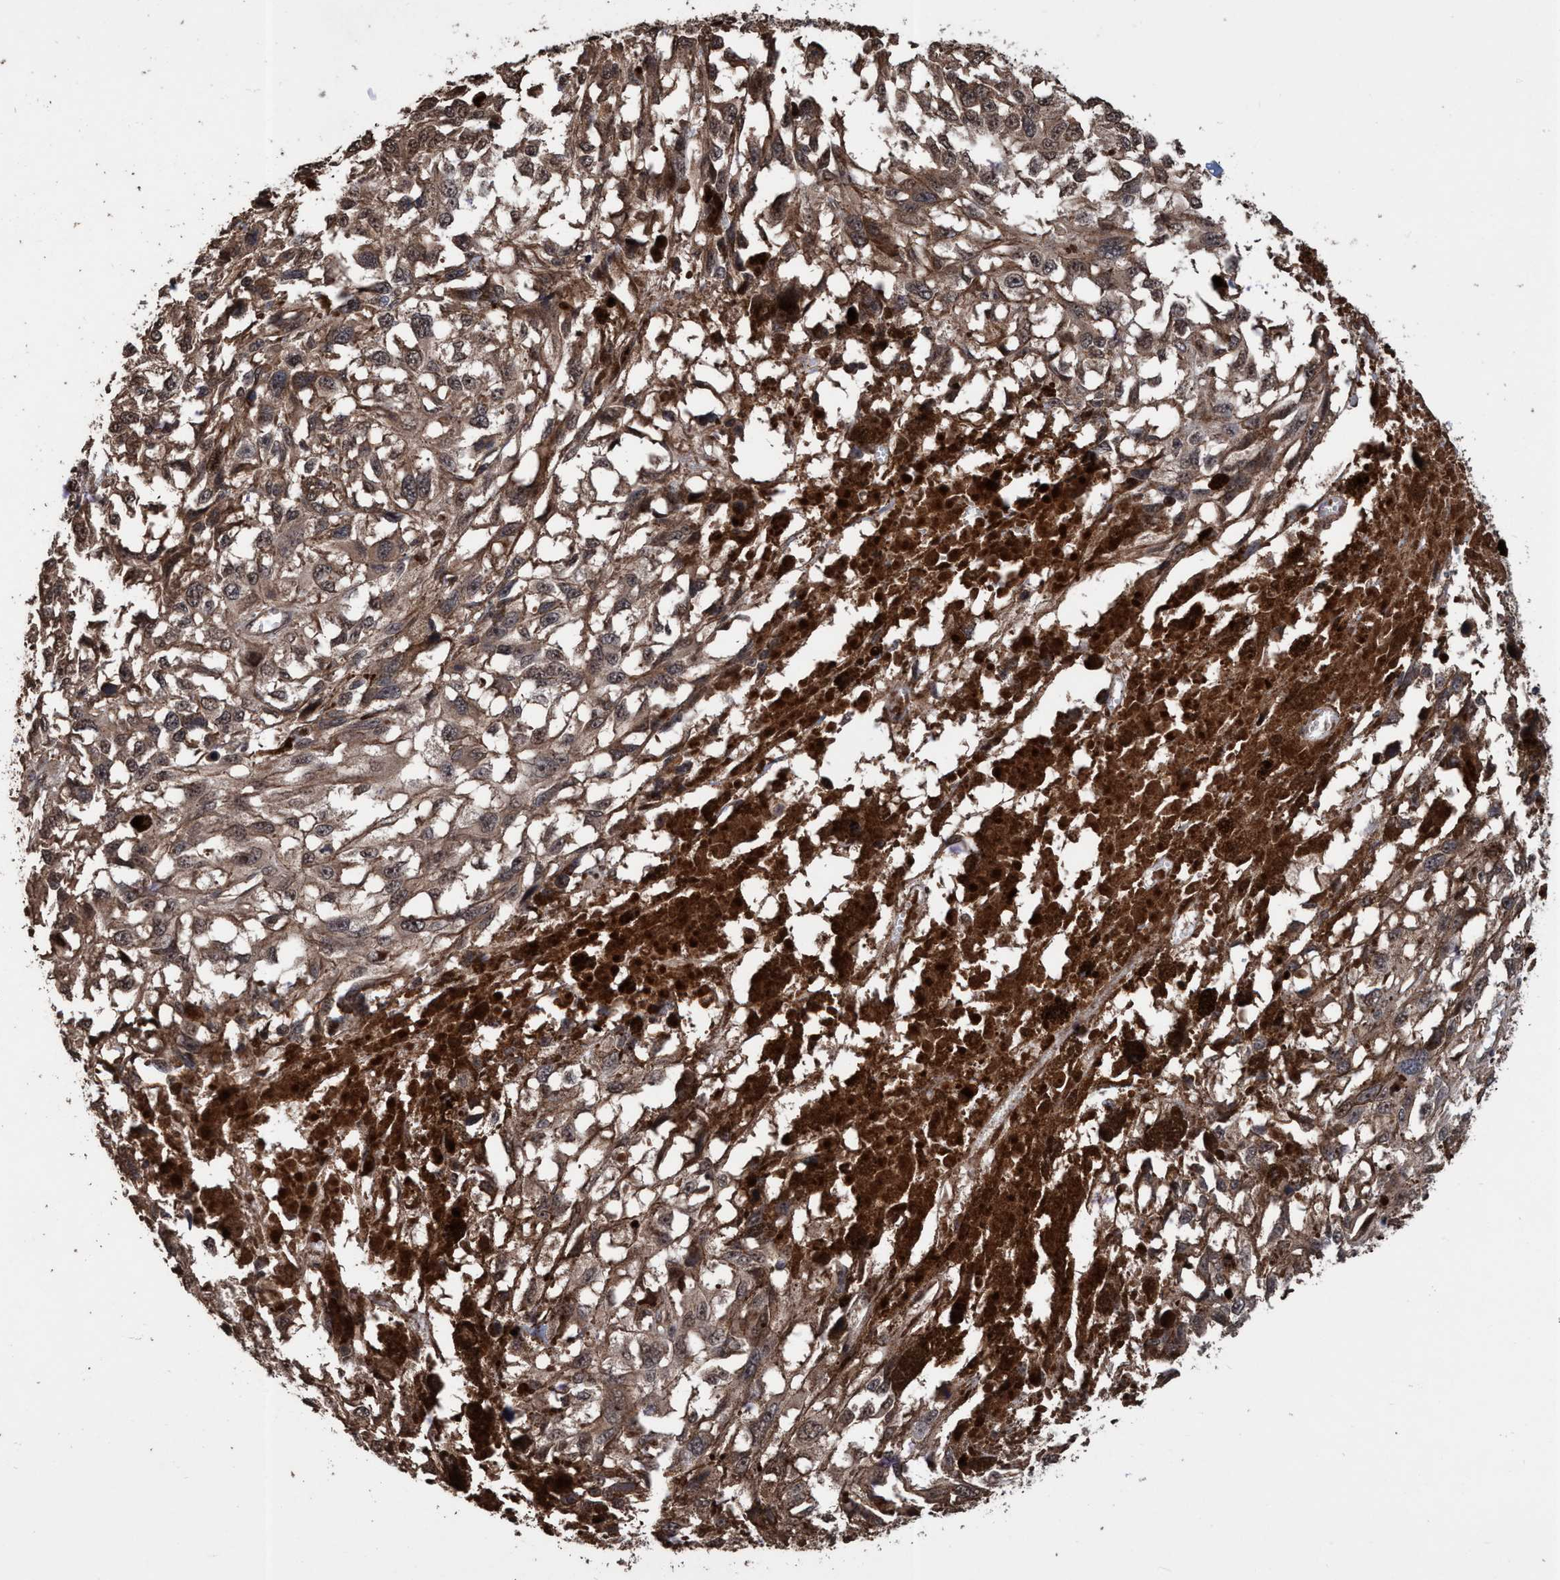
{"staining": {"intensity": "weak", "quantity": ">75%", "location": "cytoplasmic/membranous,nuclear"}, "tissue": "melanoma", "cell_type": "Tumor cells", "image_type": "cancer", "snomed": [{"axis": "morphology", "description": "Malignant melanoma, Metastatic site"}, {"axis": "topography", "description": "Lymph node"}], "caption": "DAB (3,3'-diaminobenzidine) immunohistochemical staining of malignant melanoma (metastatic site) displays weak cytoplasmic/membranous and nuclear protein positivity in about >75% of tumor cells.", "gene": "TRPC7", "patient": {"sex": "male", "age": 59}}